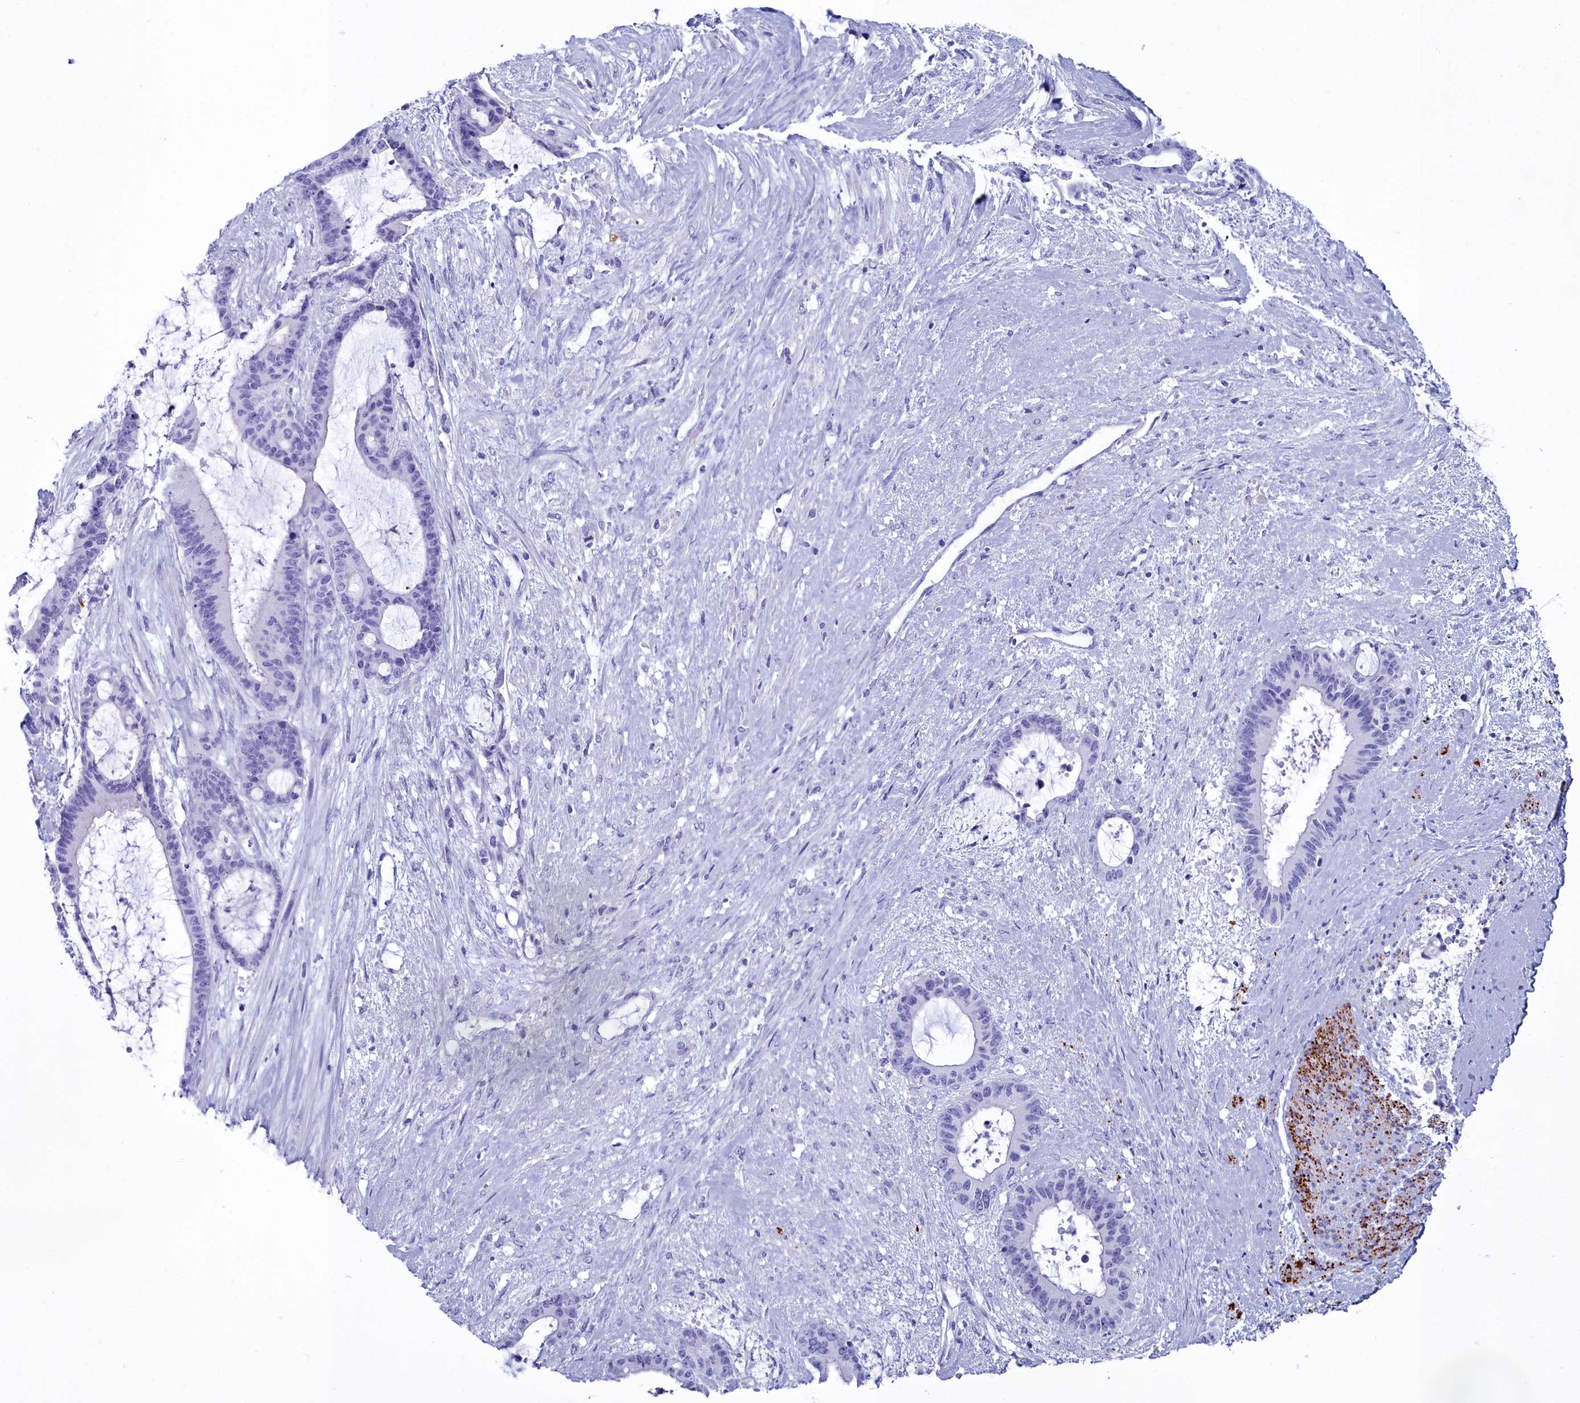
{"staining": {"intensity": "negative", "quantity": "none", "location": "none"}, "tissue": "liver cancer", "cell_type": "Tumor cells", "image_type": "cancer", "snomed": [{"axis": "morphology", "description": "Normal tissue, NOS"}, {"axis": "morphology", "description": "Cholangiocarcinoma"}, {"axis": "topography", "description": "Liver"}, {"axis": "topography", "description": "Peripheral nerve tissue"}], "caption": "Tumor cells are negative for protein expression in human liver cholangiocarcinoma.", "gene": "MAP6", "patient": {"sex": "female", "age": 73}}